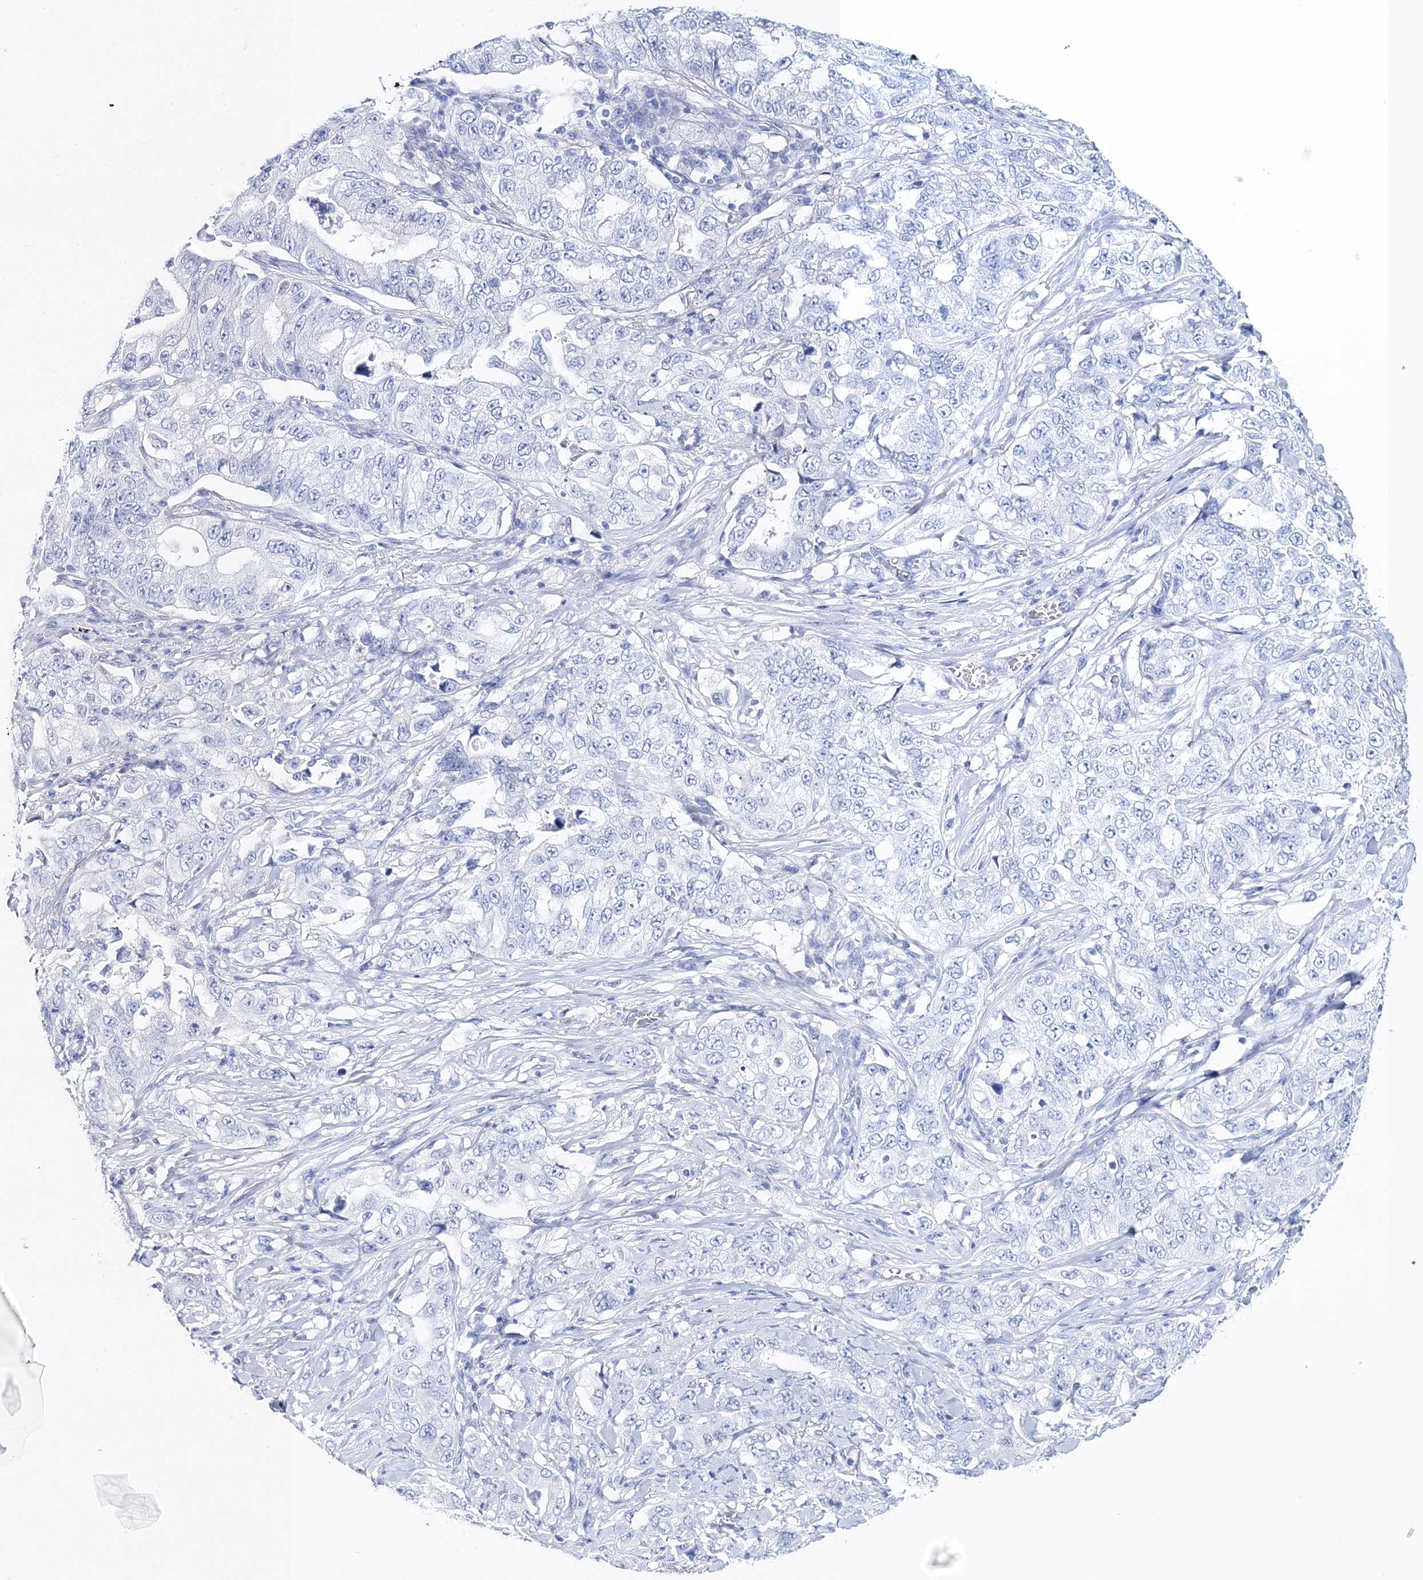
{"staining": {"intensity": "negative", "quantity": "none", "location": "none"}, "tissue": "lung cancer", "cell_type": "Tumor cells", "image_type": "cancer", "snomed": [{"axis": "morphology", "description": "Adenocarcinoma, NOS"}, {"axis": "topography", "description": "Lung"}], "caption": "Tumor cells show no significant staining in lung cancer (adenocarcinoma).", "gene": "MYOZ2", "patient": {"sex": "female", "age": 51}}